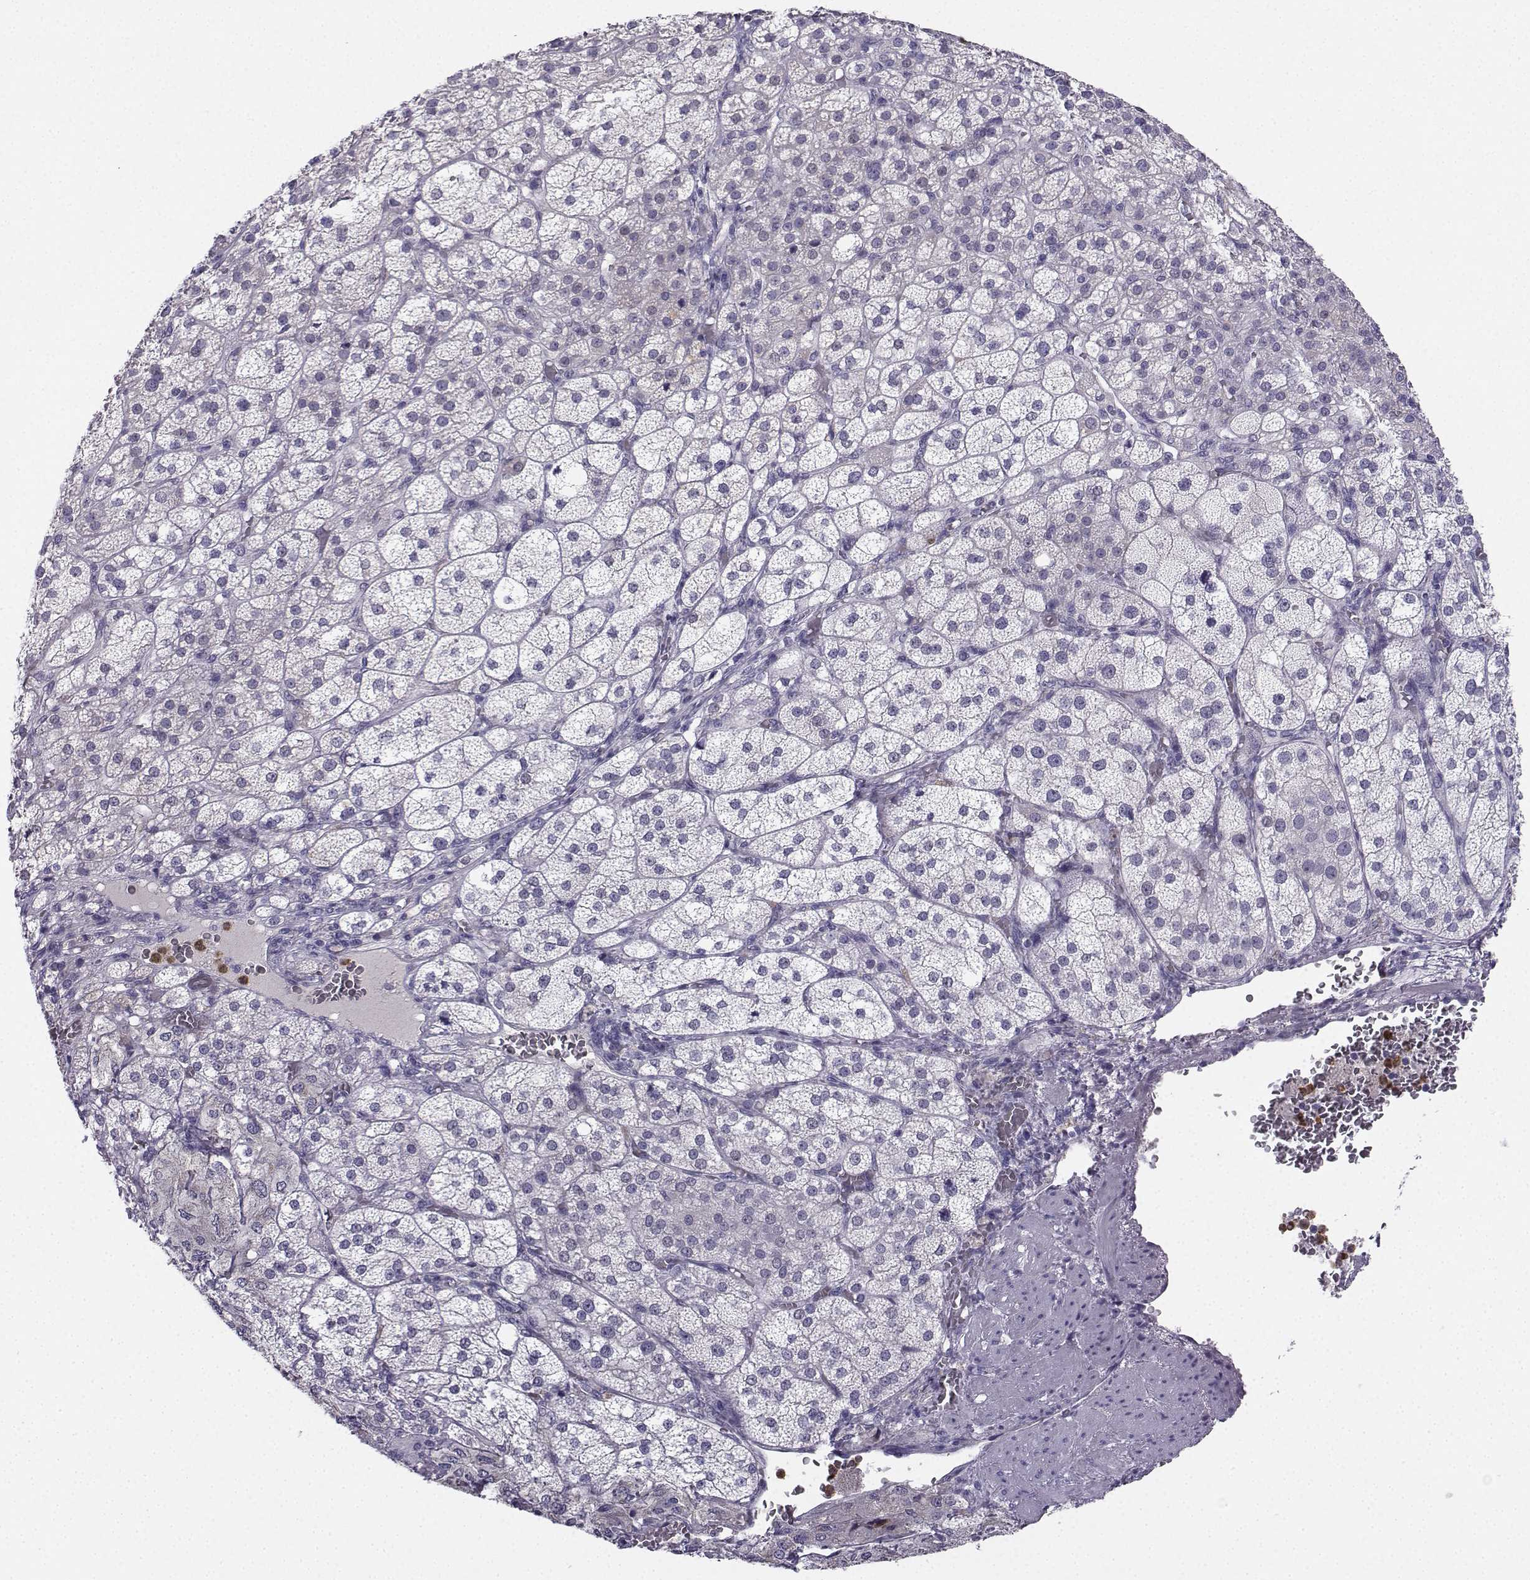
{"staining": {"intensity": "weak", "quantity": "<25%", "location": "cytoplasmic/membranous"}, "tissue": "adrenal gland", "cell_type": "Glandular cells", "image_type": "normal", "snomed": [{"axis": "morphology", "description": "Normal tissue, NOS"}, {"axis": "topography", "description": "Adrenal gland"}], "caption": "Immunohistochemistry photomicrograph of normal adrenal gland: adrenal gland stained with DAB displays no significant protein expression in glandular cells. (DAB (3,3'-diaminobenzidine) immunohistochemistry (IHC) with hematoxylin counter stain).", "gene": "CALY", "patient": {"sex": "female", "age": 60}}